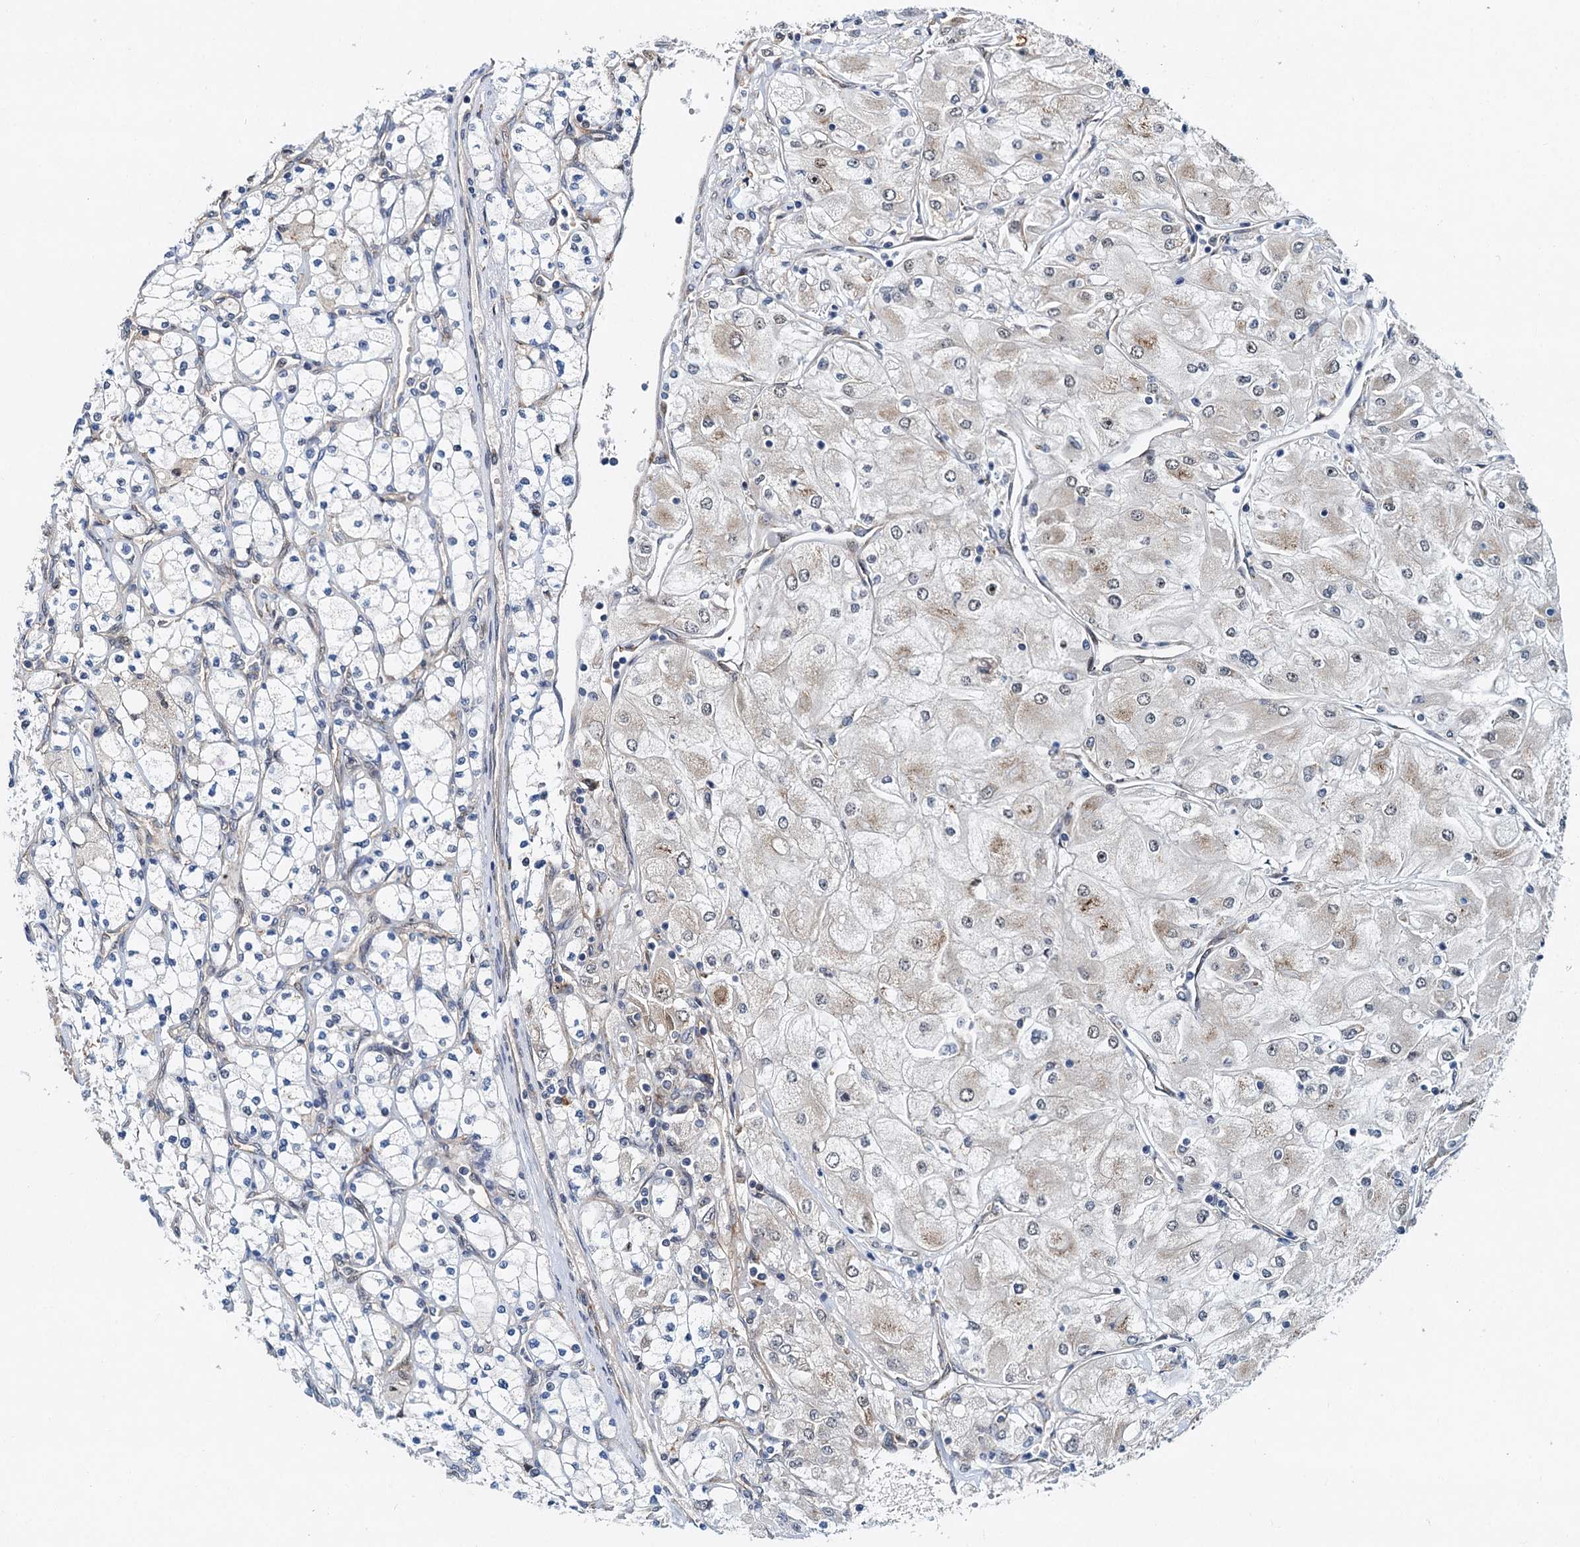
{"staining": {"intensity": "weak", "quantity": "<25%", "location": "cytoplasmic/membranous"}, "tissue": "renal cancer", "cell_type": "Tumor cells", "image_type": "cancer", "snomed": [{"axis": "morphology", "description": "Adenocarcinoma, NOS"}, {"axis": "topography", "description": "Kidney"}], "caption": "High magnification brightfield microscopy of adenocarcinoma (renal) stained with DAB (brown) and counterstained with hematoxylin (blue): tumor cells show no significant expression.", "gene": "DNAJC21", "patient": {"sex": "male", "age": 80}}